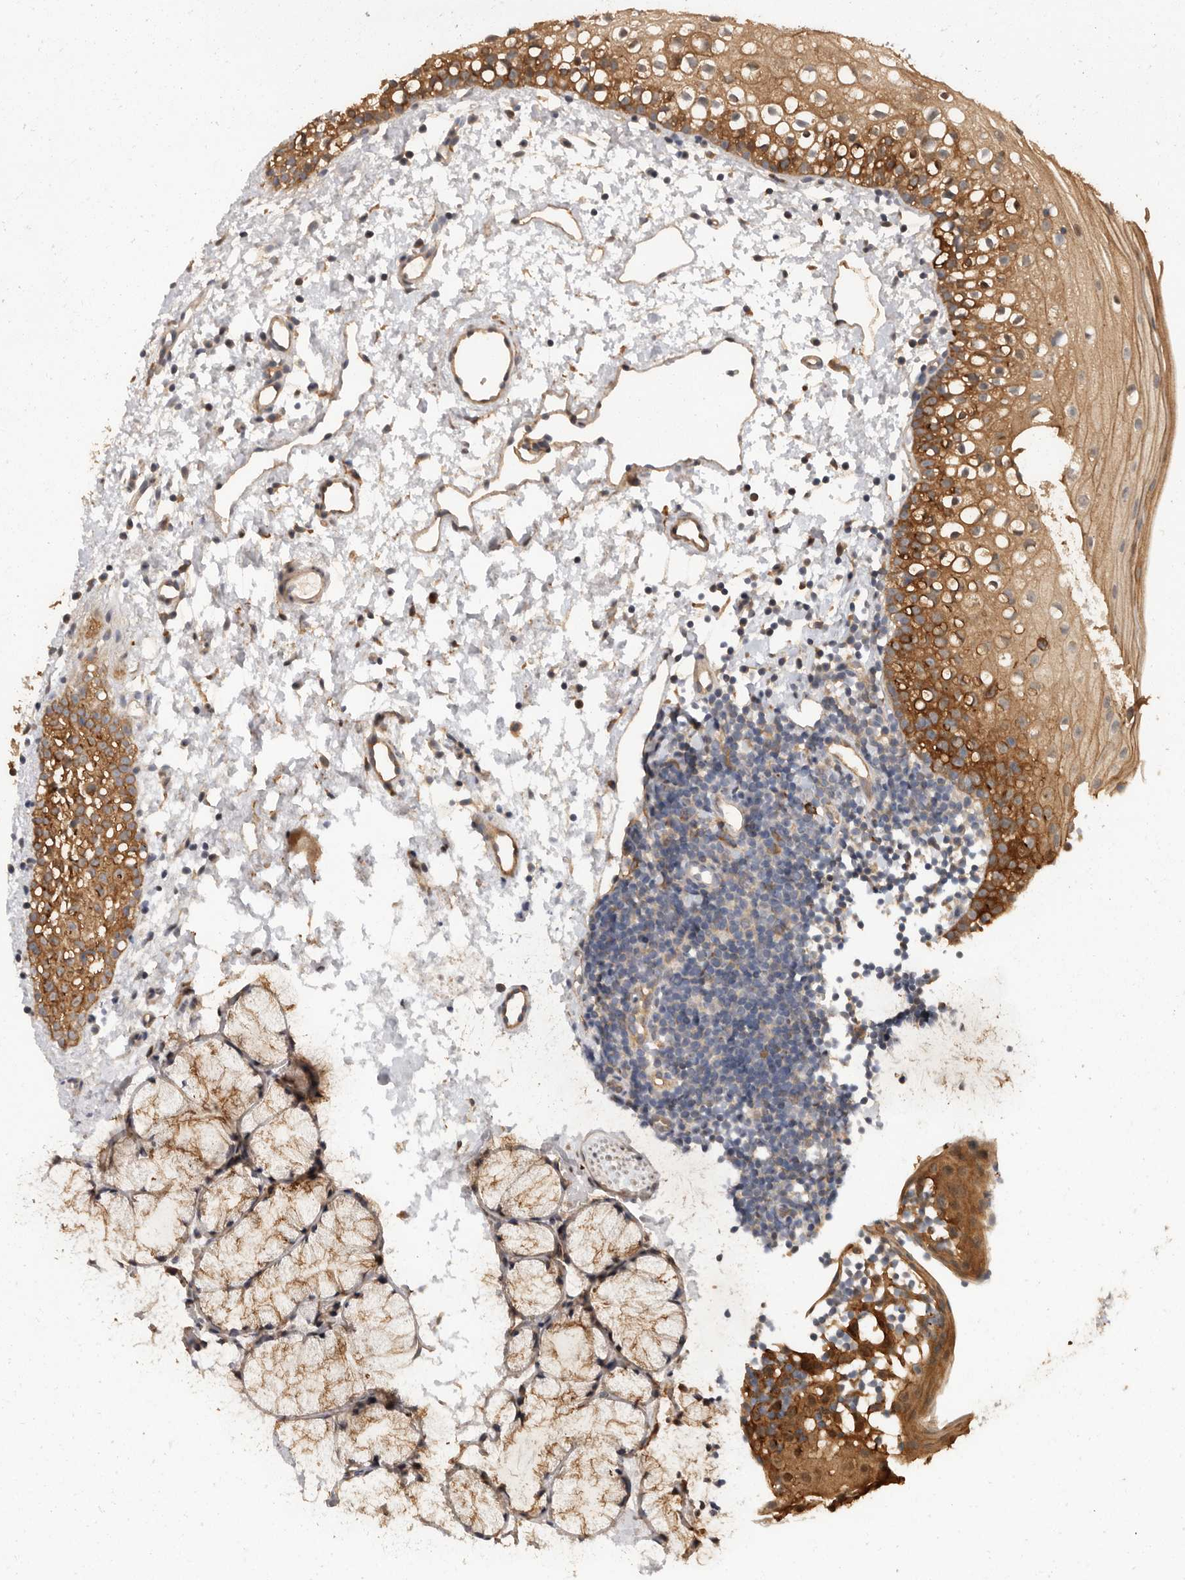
{"staining": {"intensity": "moderate", "quantity": "25%-75%", "location": "cytoplasmic/membranous"}, "tissue": "oral mucosa", "cell_type": "Squamous epithelial cells", "image_type": "normal", "snomed": [{"axis": "morphology", "description": "Normal tissue, NOS"}, {"axis": "topography", "description": "Oral tissue"}], "caption": "Squamous epithelial cells show moderate cytoplasmic/membranous positivity in about 25%-75% of cells in unremarkable oral mucosa. Immunohistochemistry (ihc) stains the protein of interest in brown and the nuclei are stained blue.", "gene": "BAIAP2", "patient": {"sex": "male", "age": 28}}